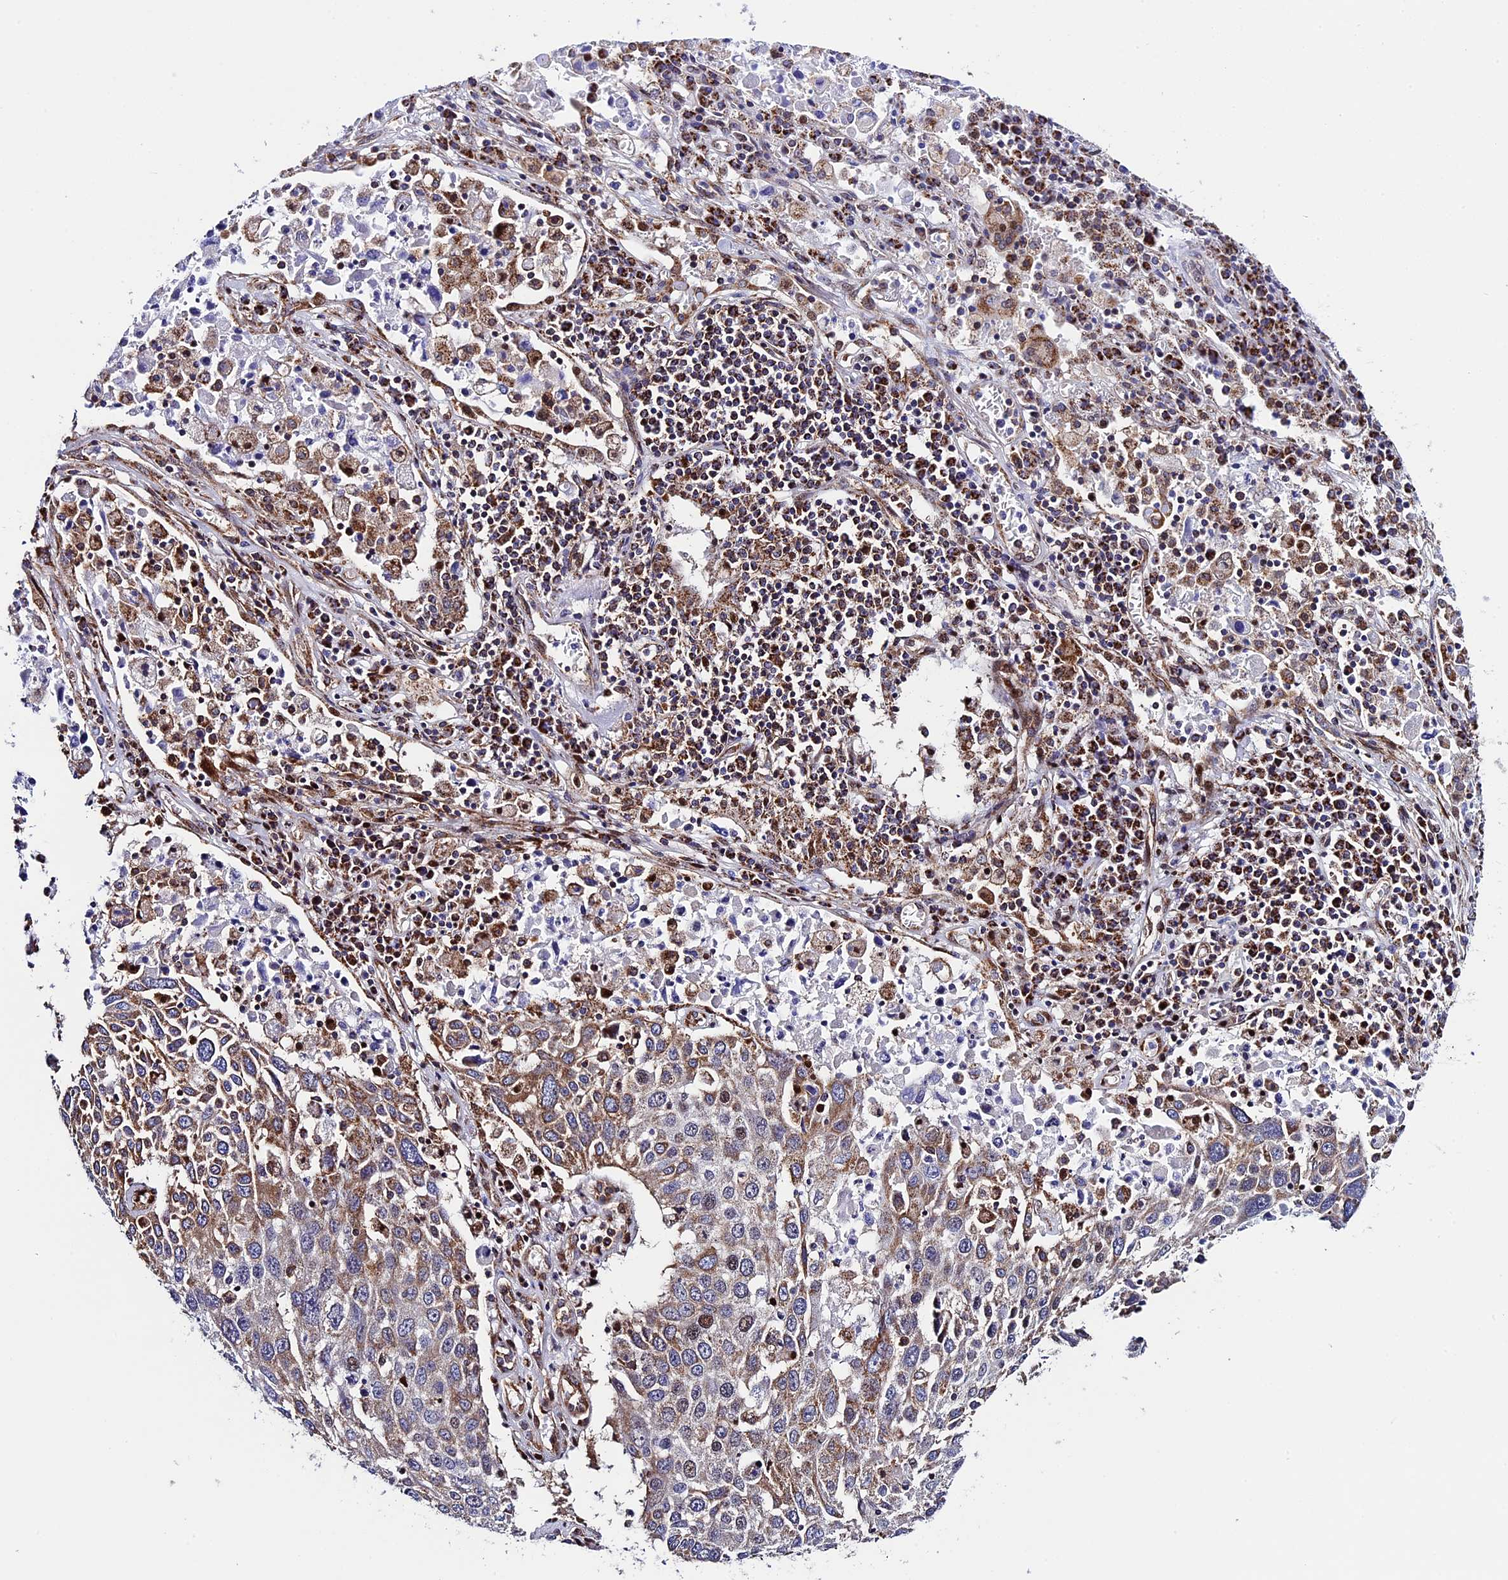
{"staining": {"intensity": "moderate", "quantity": "25%-75%", "location": "nuclear"}, "tissue": "lung cancer", "cell_type": "Tumor cells", "image_type": "cancer", "snomed": [{"axis": "morphology", "description": "Squamous cell carcinoma, NOS"}, {"axis": "topography", "description": "Lung"}], "caption": "This image reveals immunohistochemistry (IHC) staining of human lung squamous cell carcinoma, with medium moderate nuclear positivity in about 25%-75% of tumor cells.", "gene": "SLC9A5", "patient": {"sex": "male", "age": 65}}